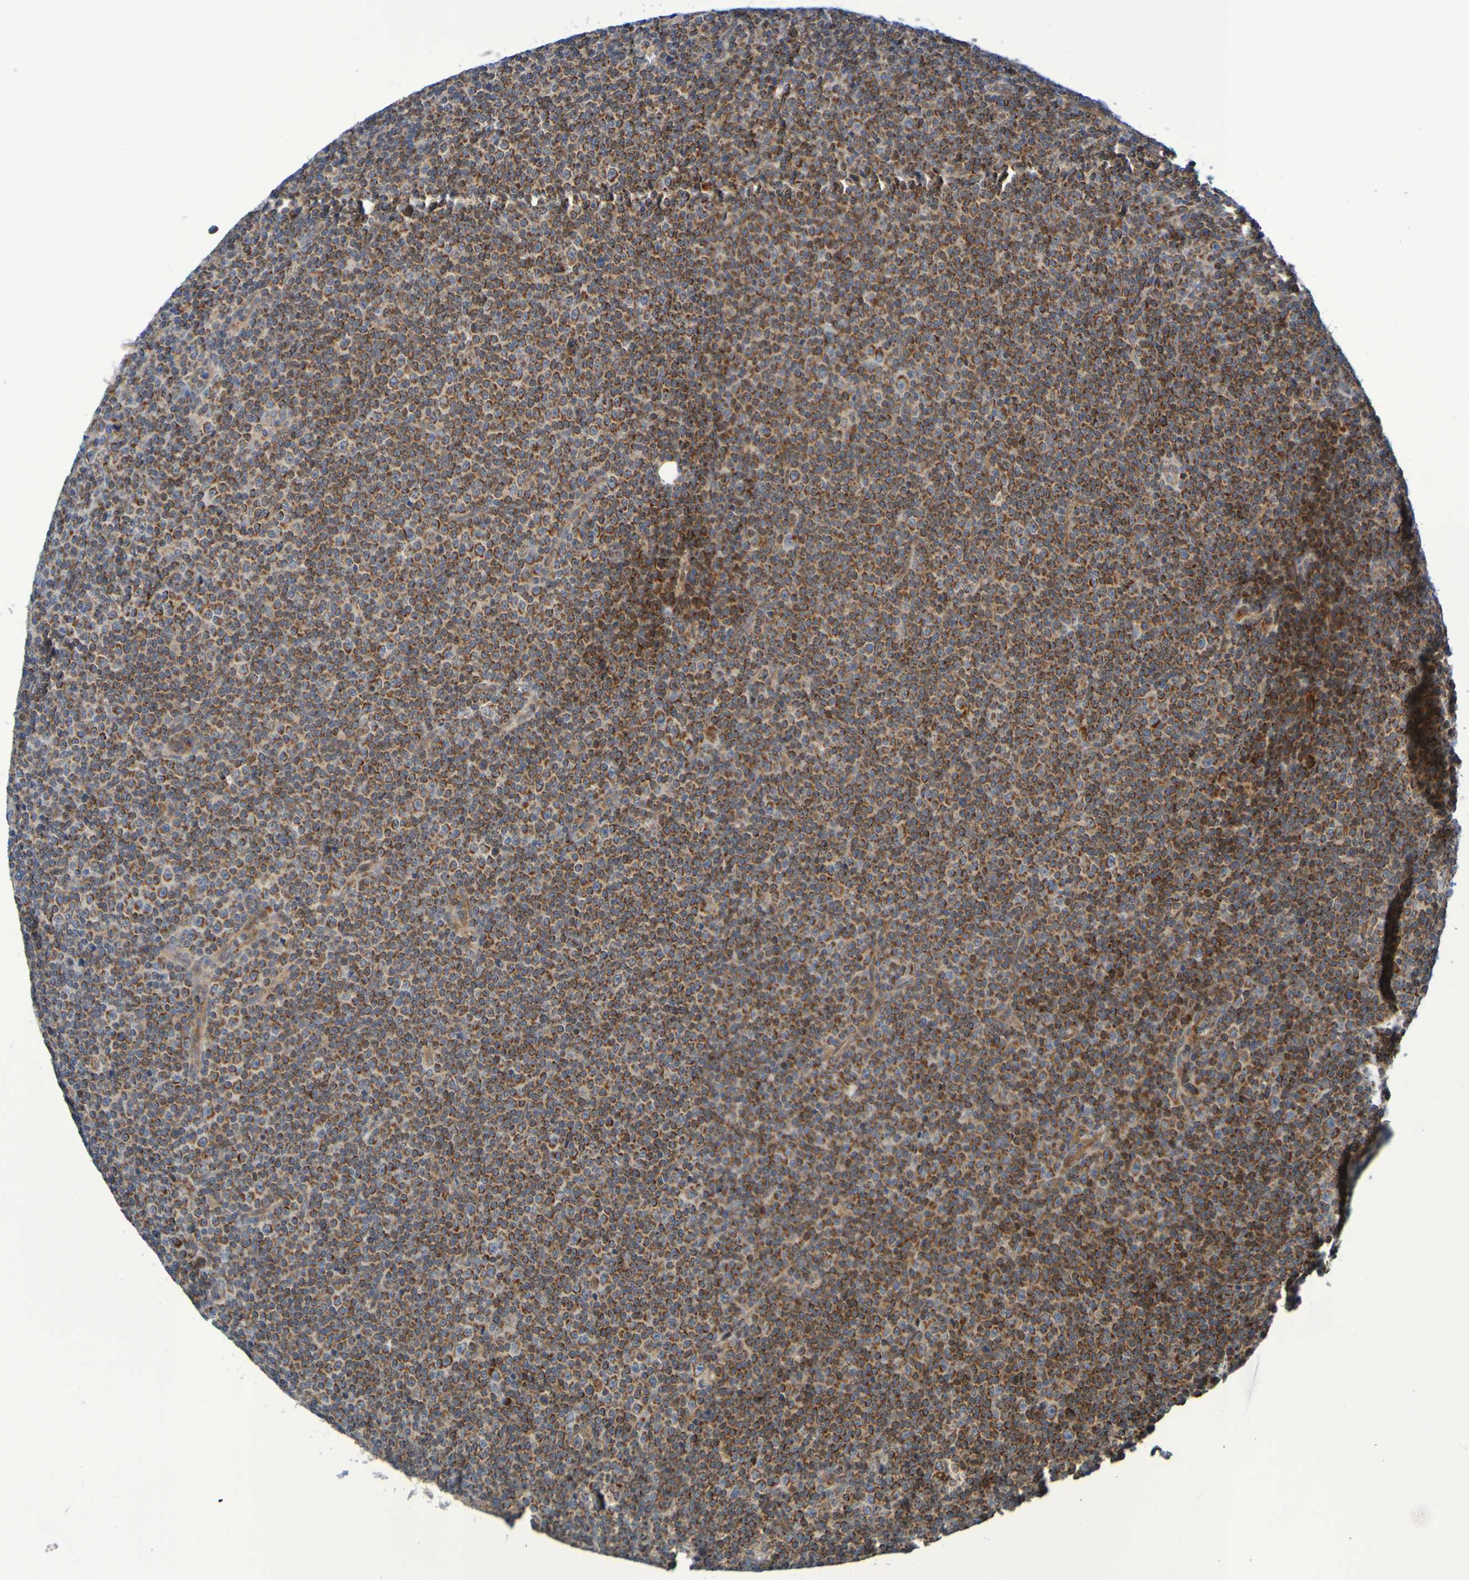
{"staining": {"intensity": "strong", "quantity": ">75%", "location": "cytoplasmic/membranous"}, "tissue": "lymphoma", "cell_type": "Tumor cells", "image_type": "cancer", "snomed": [{"axis": "morphology", "description": "Malignant lymphoma, non-Hodgkin's type, Low grade"}, {"axis": "topography", "description": "Lymph node"}], "caption": "The histopathology image reveals immunohistochemical staining of low-grade malignant lymphoma, non-Hodgkin's type. There is strong cytoplasmic/membranous staining is appreciated in about >75% of tumor cells.", "gene": "CCDC51", "patient": {"sex": "female", "age": 67}}